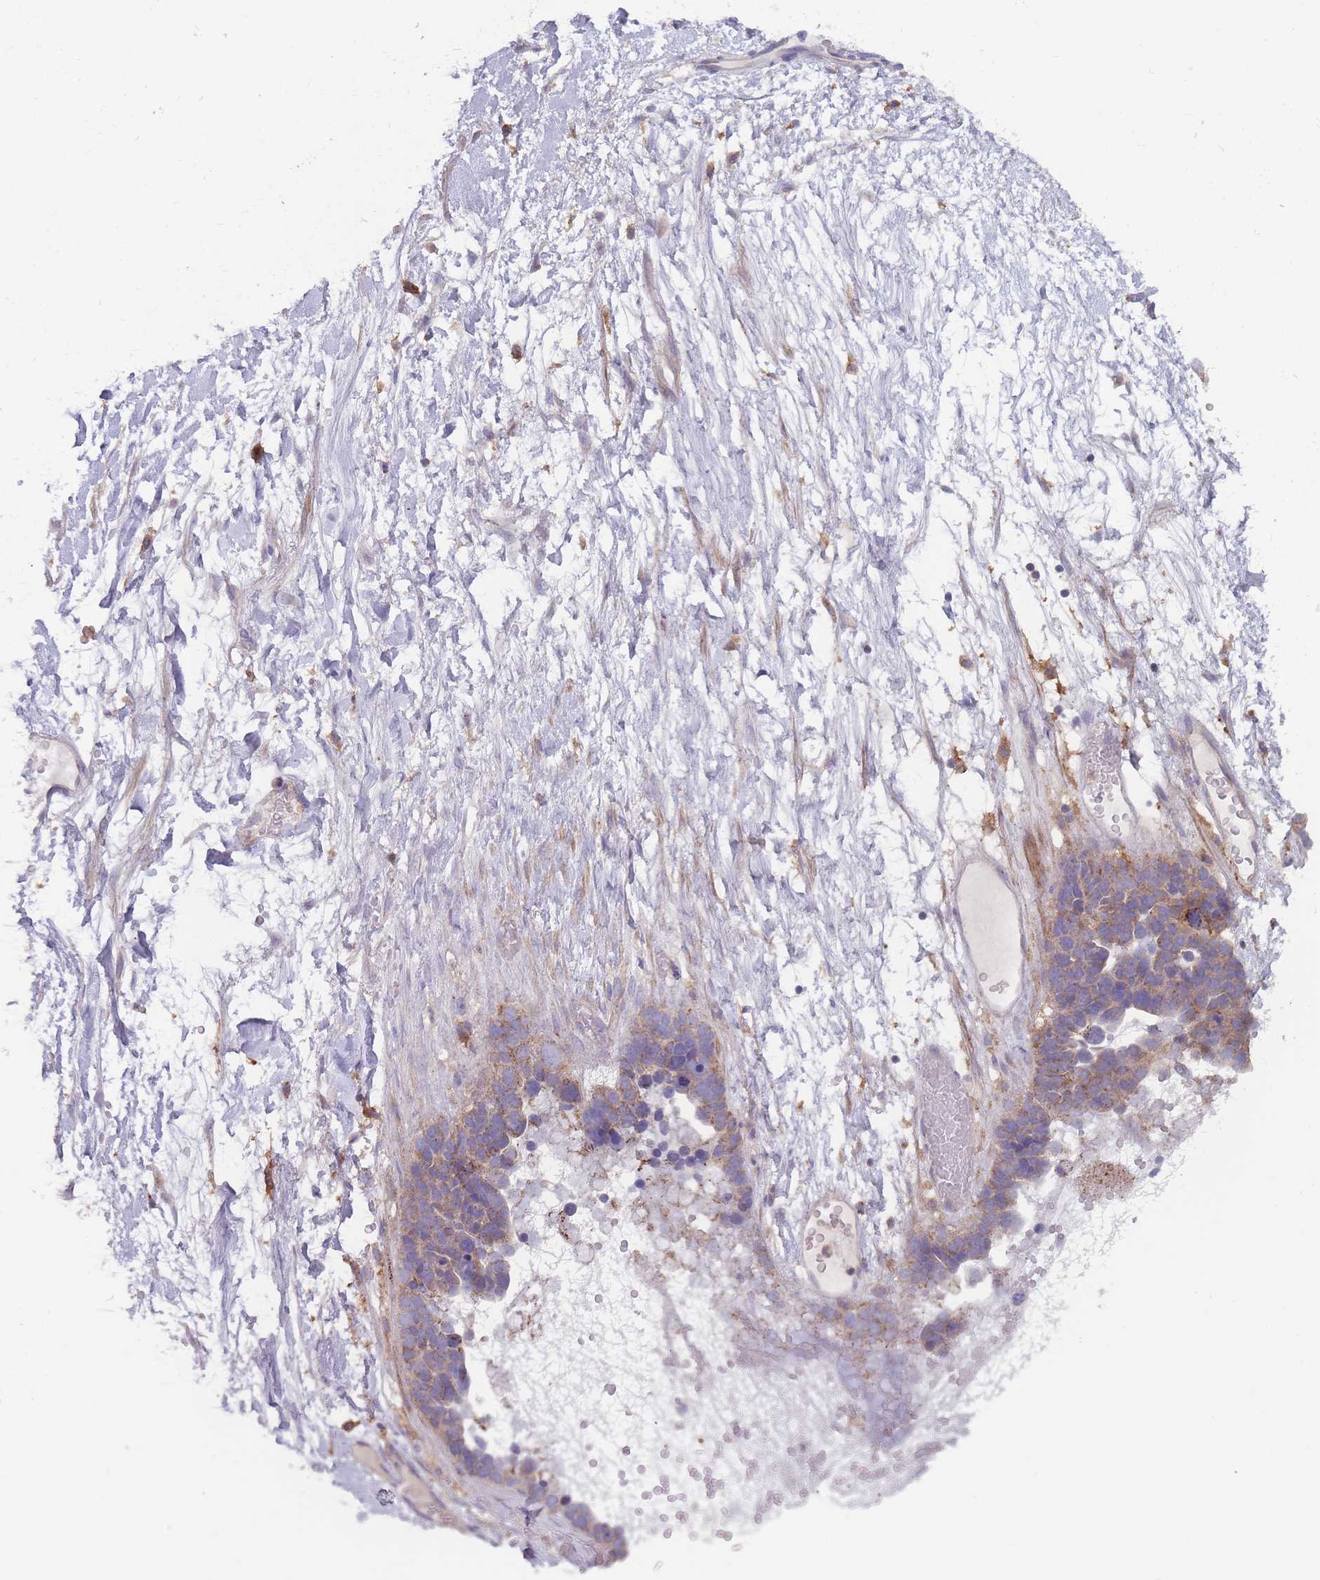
{"staining": {"intensity": "weak", "quantity": "25%-75%", "location": "cytoplasmic/membranous"}, "tissue": "ovarian cancer", "cell_type": "Tumor cells", "image_type": "cancer", "snomed": [{"axis": "morphology", "description": "Cystadenocarcinoma, serous, NOS"}, {"axis": "topography", "description": "Ovary"}], "caption": "Immunohistochemical staining of ovarian serous cystadenocarcinoma shows low levels of weak cytoplasmic/membranous protein expression in approximately 25%-75% of tumor cells.", "gene": "CD33", "patient": {"sex": "female", "age": 54}}